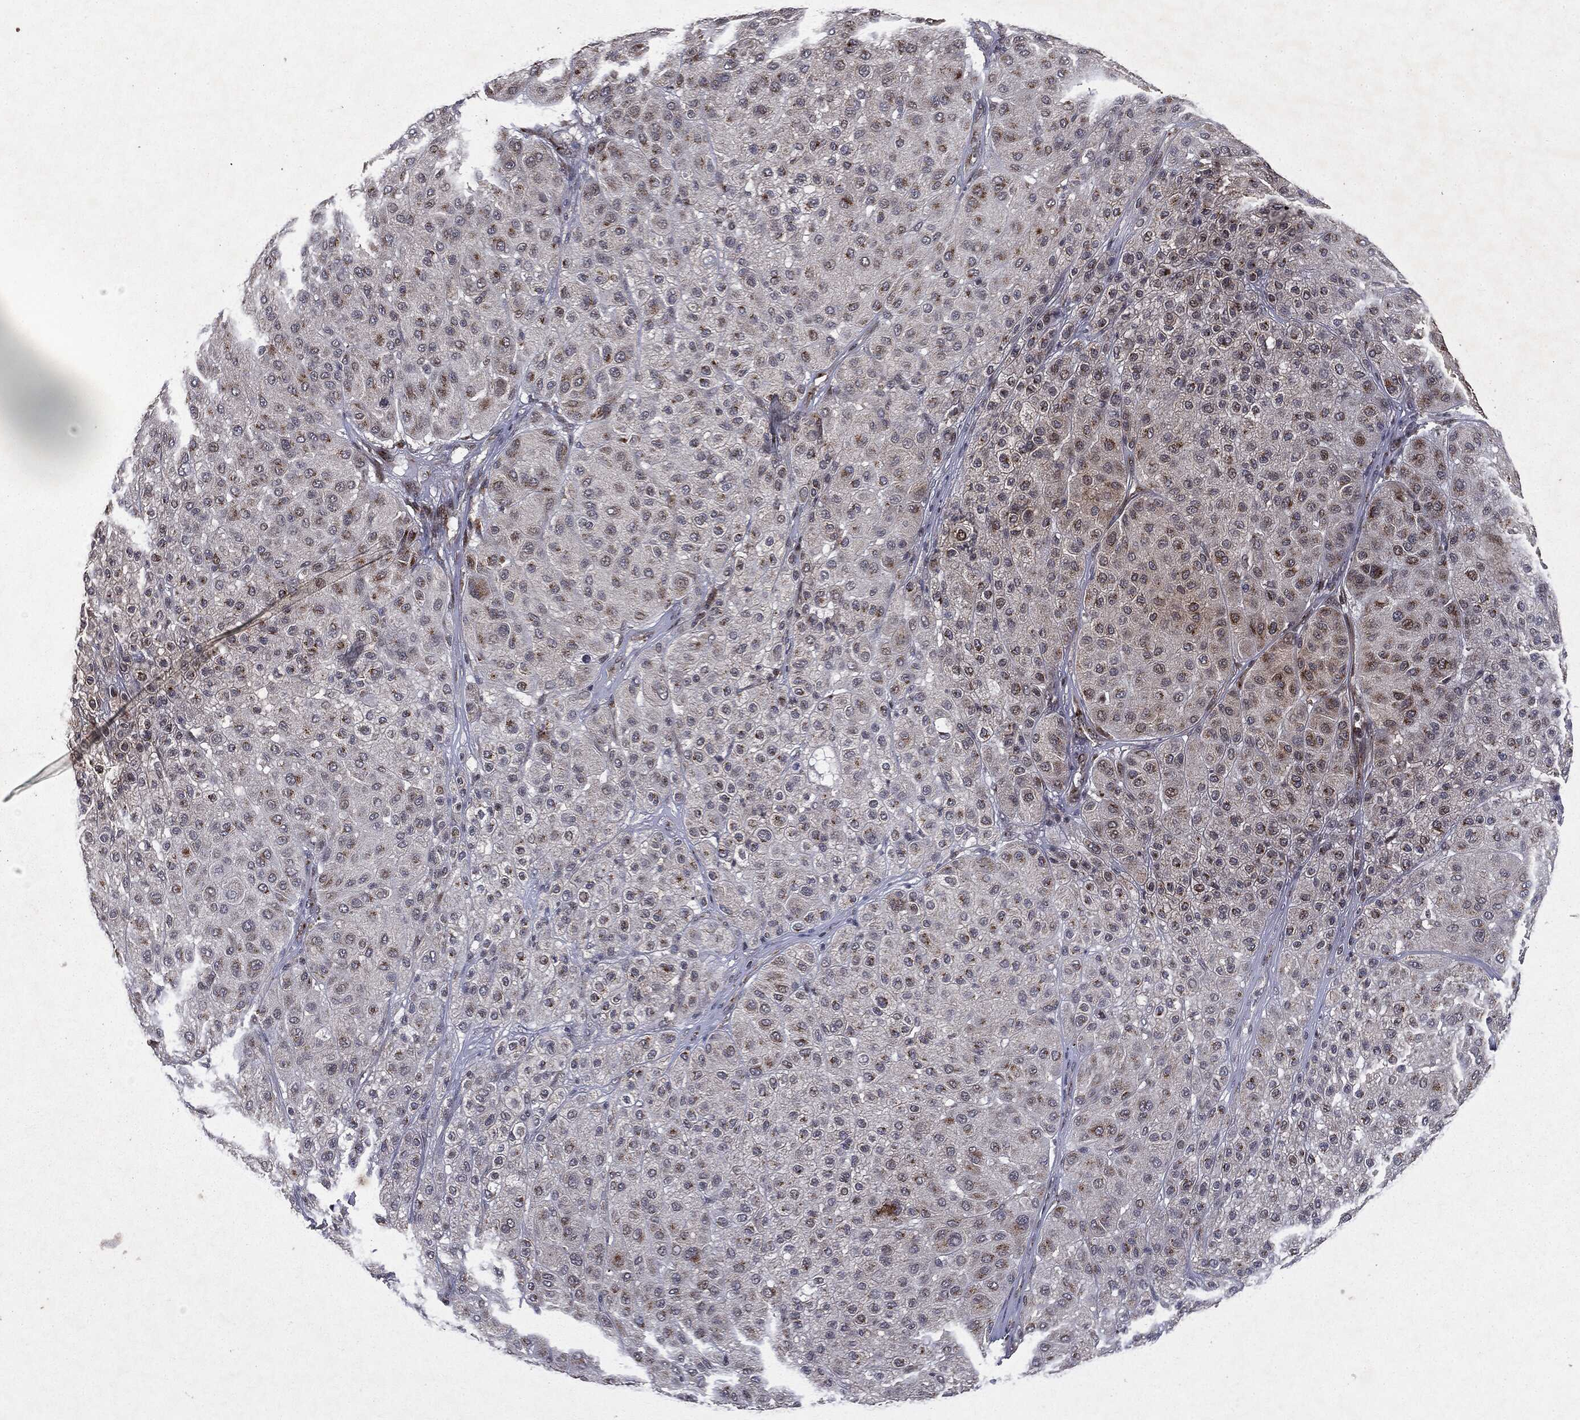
{"staining": {"intensity": "strong", "quantity": "<25%", "location": "cytoplasmic/membranous"}, "tissue": "melanoma", "cell_type": "Tumor cells", "image_type": "cancer", "snomed": [{"axis": "morphology", "description": "Malignant melanoma, Metastatic site"}, {"axis": "topography", "description": "Smooth muscle"}], "caption": "A histopathology image of human melanoma stained for a protein exhibits strong cytoplasmic/membranous brown staining in tumor cells.", "gene": "PLPPR2", "patient": {"sex": "male", "age": 41}}